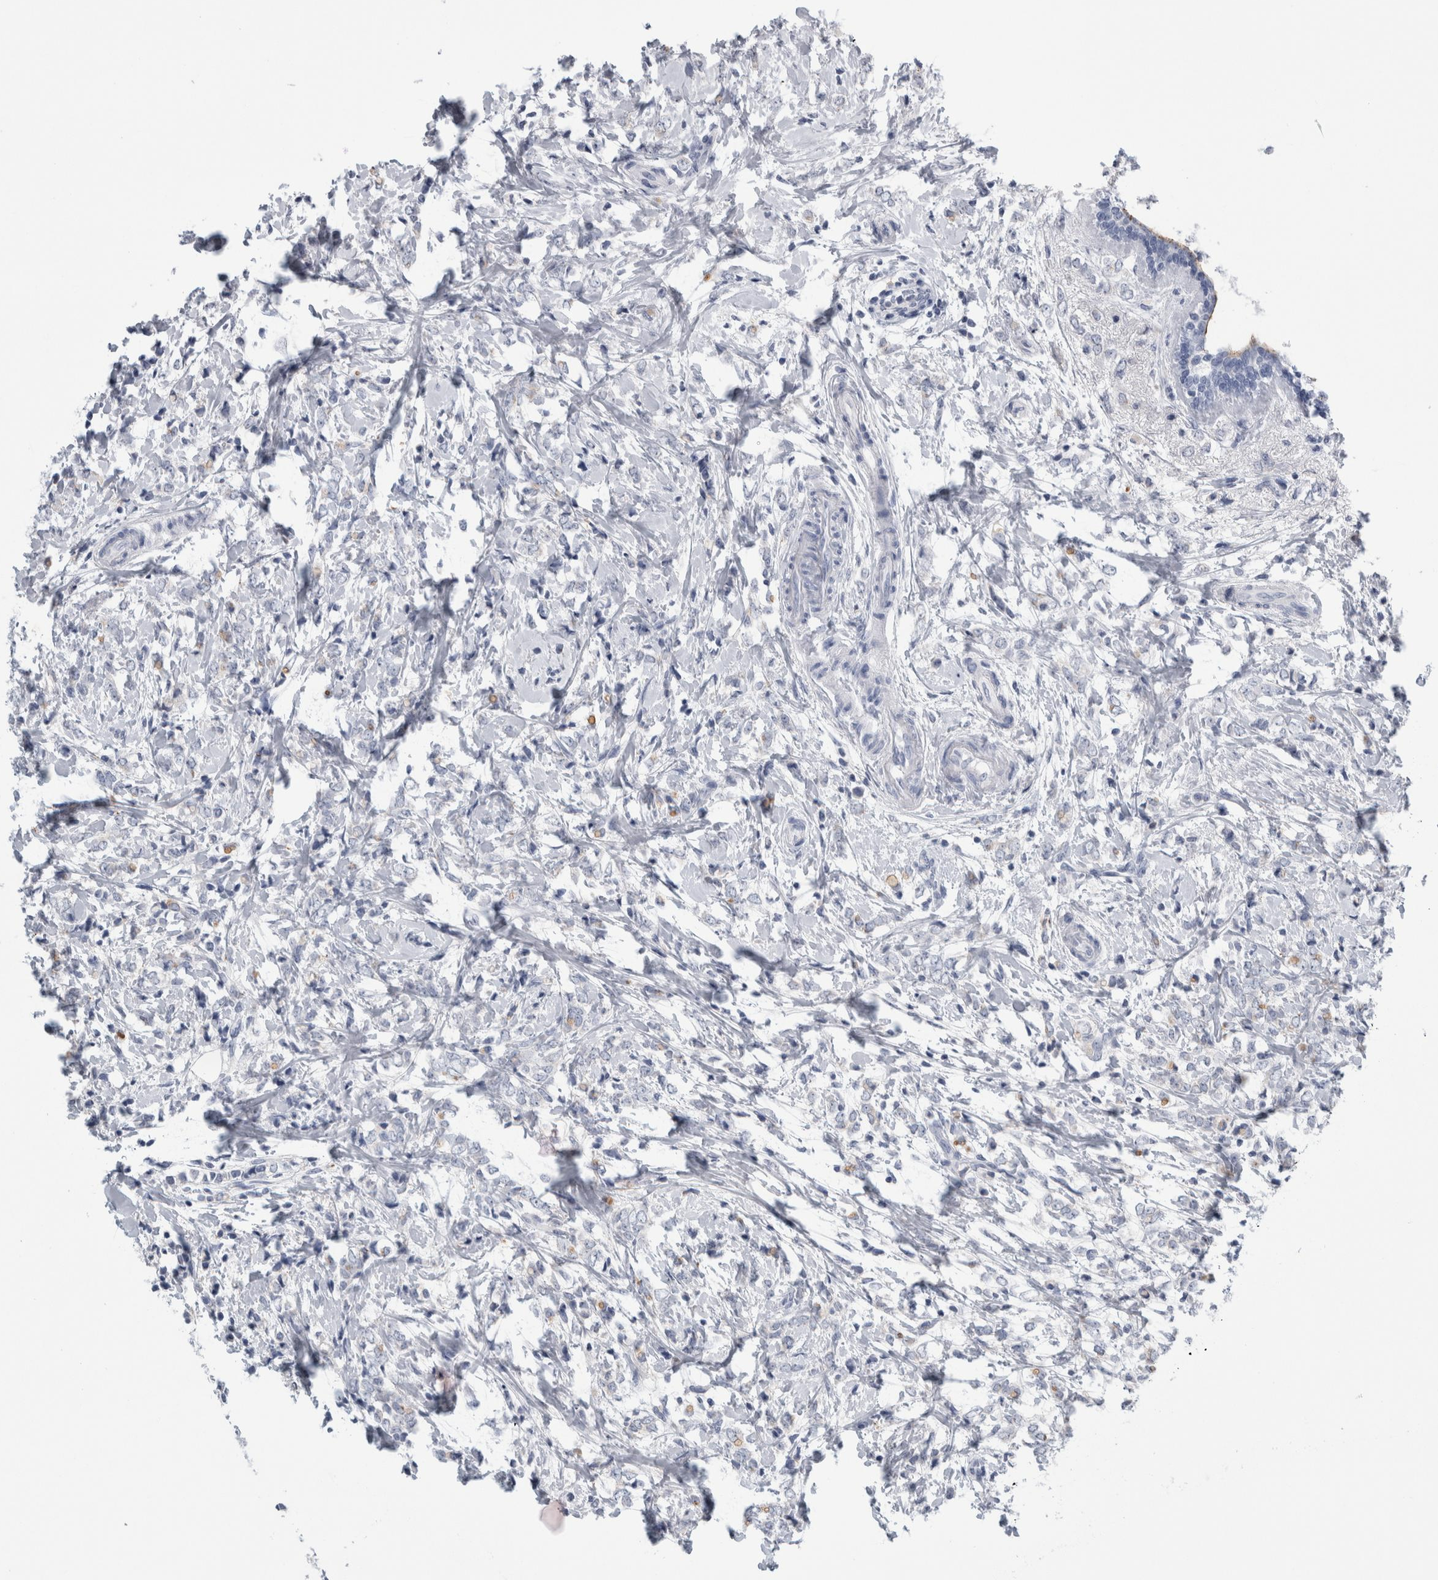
{"staining": {"intensity": "negative", "quantity": "none", "location": "none"}, "tissue": "breast cancer", "cell_type": "Tumor cells", "image_type": "cancer", "snomed": [{"axis": "morphology", "description": "Normal tissue, NOS"}, {"axis": "morphology", "description": "Lobular carcinoma"}, {"axis": "topography", "description": "Breast"}], "caption": "There is no significant expression in tumor cells of lobular carcinoma (breast).", "gene": "ANKFY1", "patient": {"sex": "female", "age": 47}}